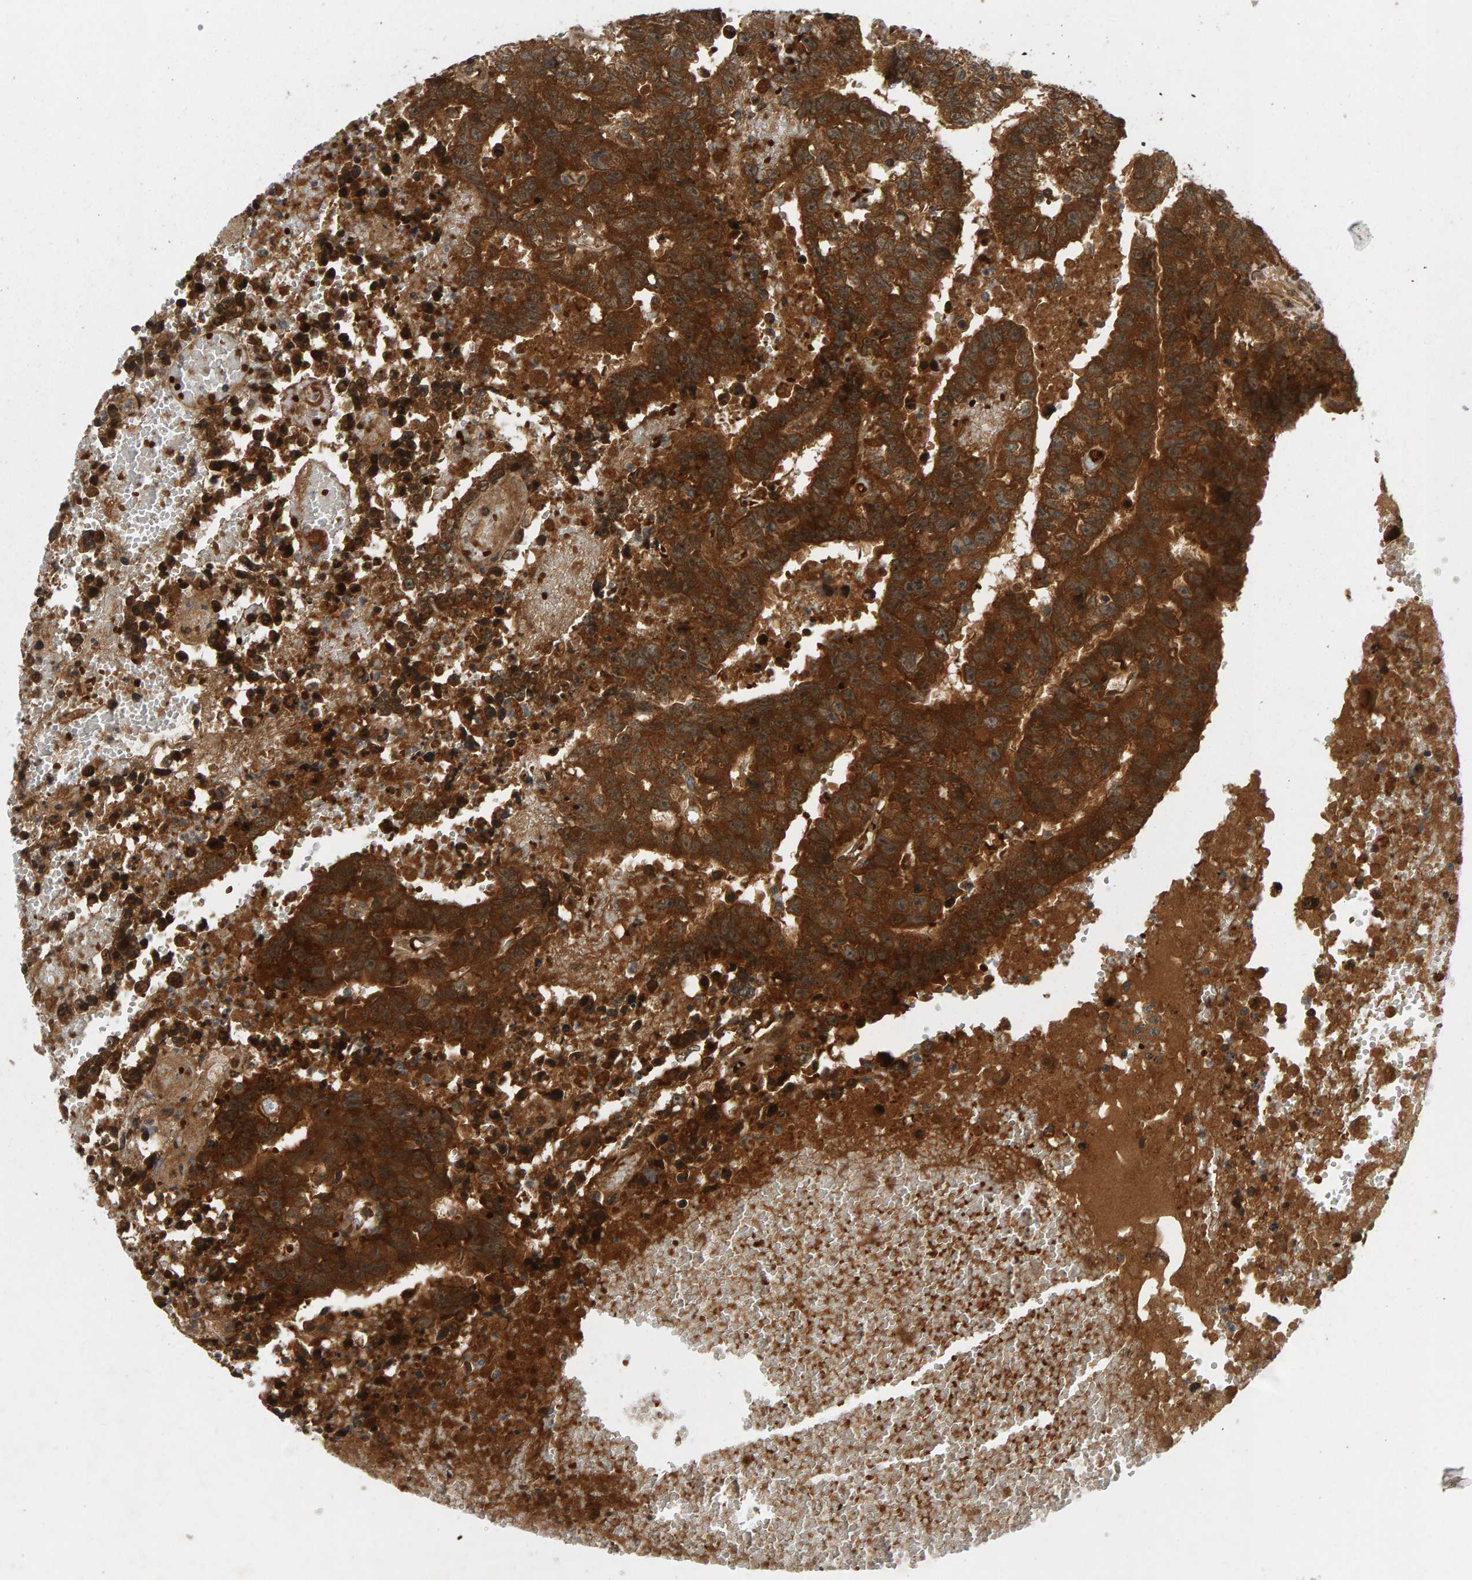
{"staining": {"intensity": "strong", "quantity": ">75%", "location": "cytoplasmic/membranous"}, "tissue": "testis cancer", "cell_type": "Tumor cells", "image_type": "cancer", "snomed": [{"axis": "morphology", "description": "Carcinoma, Embryonal, NOS"}, {"axis": "topography", "description": "Testis"}], "caption": "The image displays immunohistochemical staining of testis cancer. There is strong cytoplasmic/membranous staining is appreciated in about >75% of tumor cells.", "gene": "BAHCC1", "patient": {"sex": "male", "age": 25}}